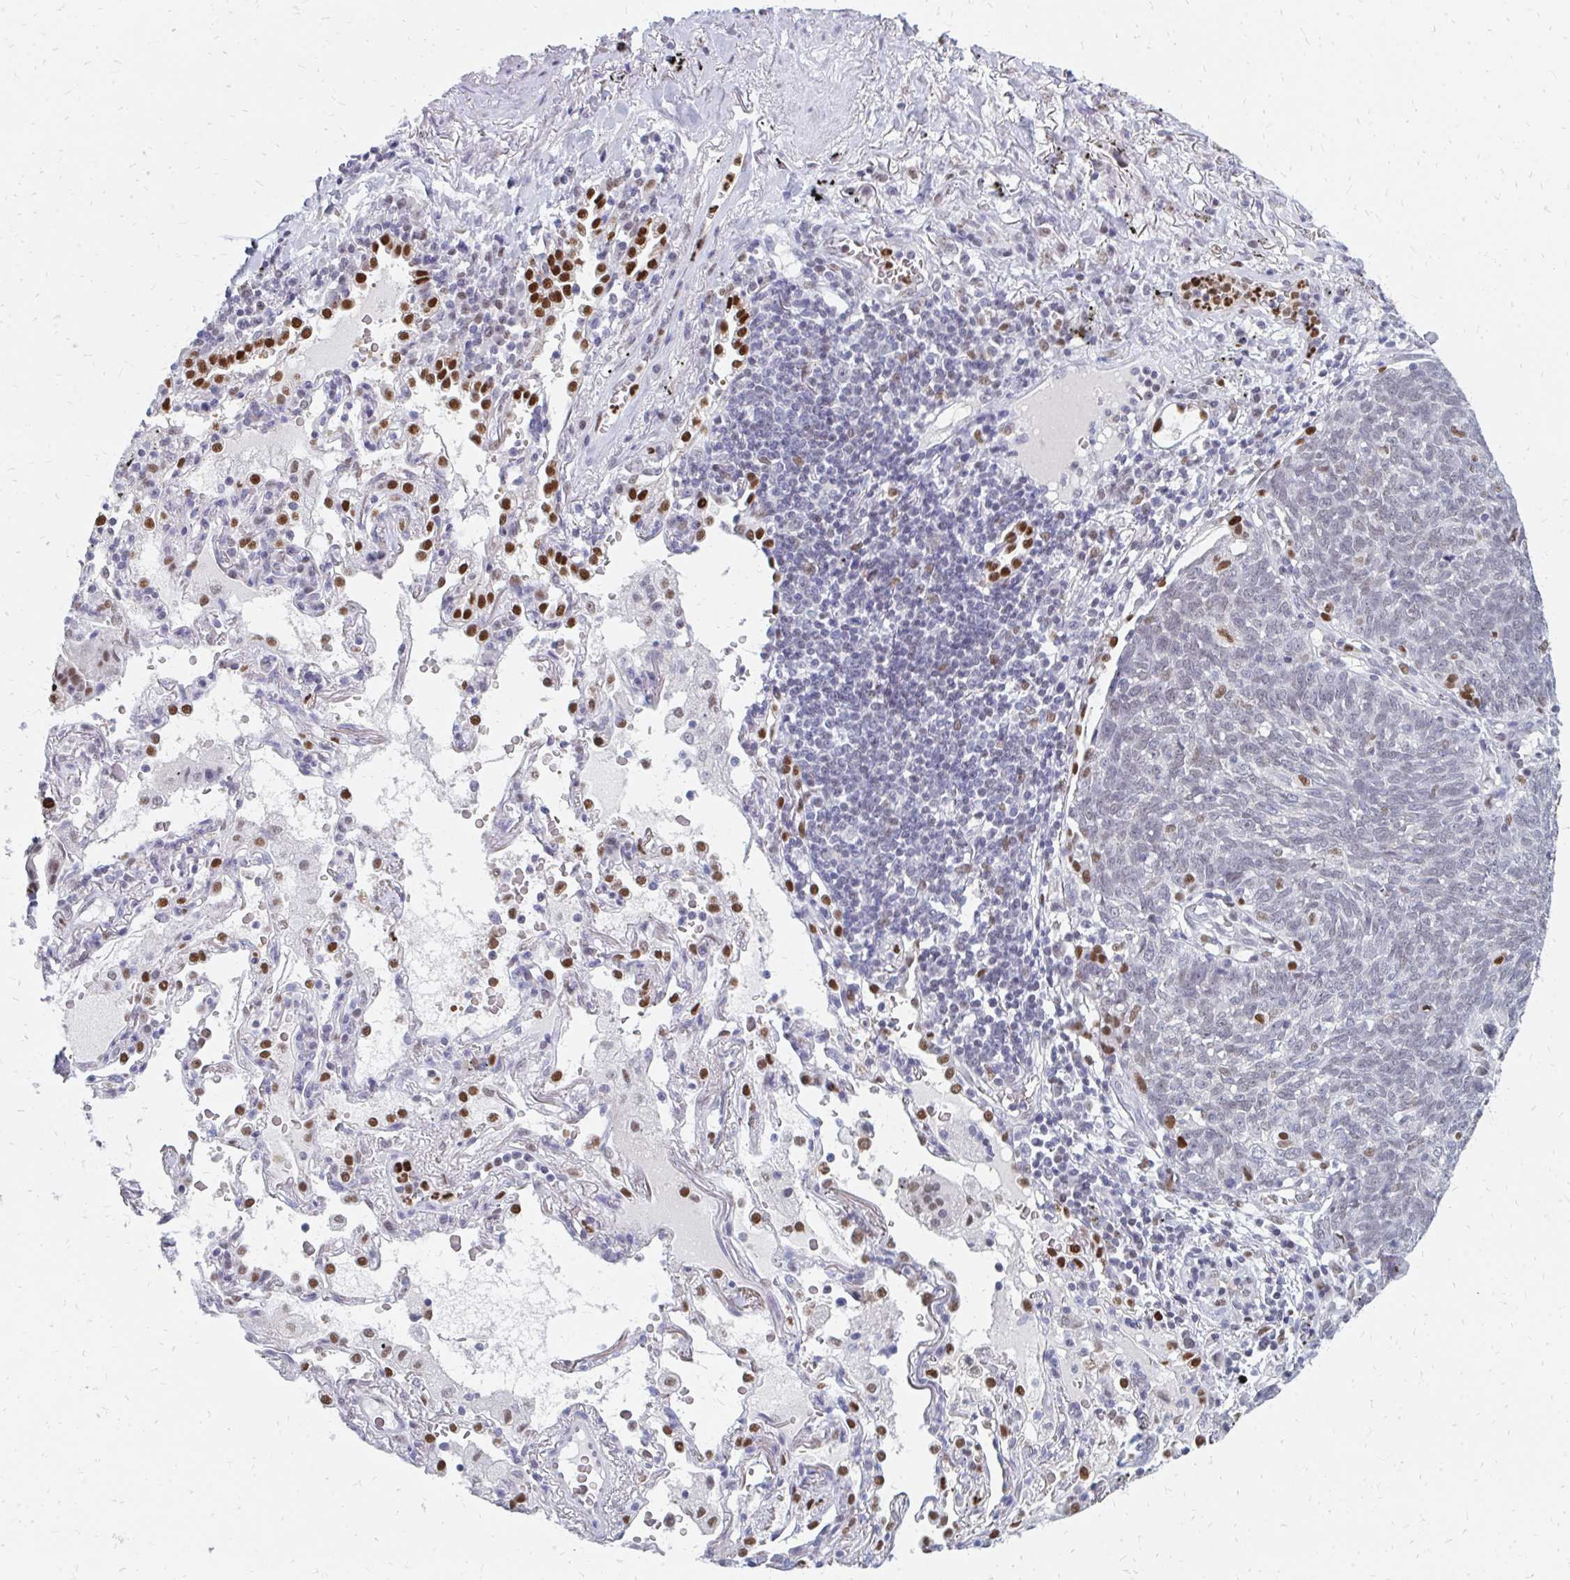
{"staining": {"intensity": "negative", "quantity": "none", "location": "none"}, "tissue": "lung cancer", "cell_type": "Tumor cells", "image_type": "cancer", "snomed": [{"axis": "morphology", "description": "Squamous cell carcinoma, NOS"}, {"axis": "topography", "description": "Lung"}], "caption": "The photomicrograph shows no staining of tumor cells in lung cancer.", "gene": "PLK3", "patient": {"sex": "female", "age": 72}}